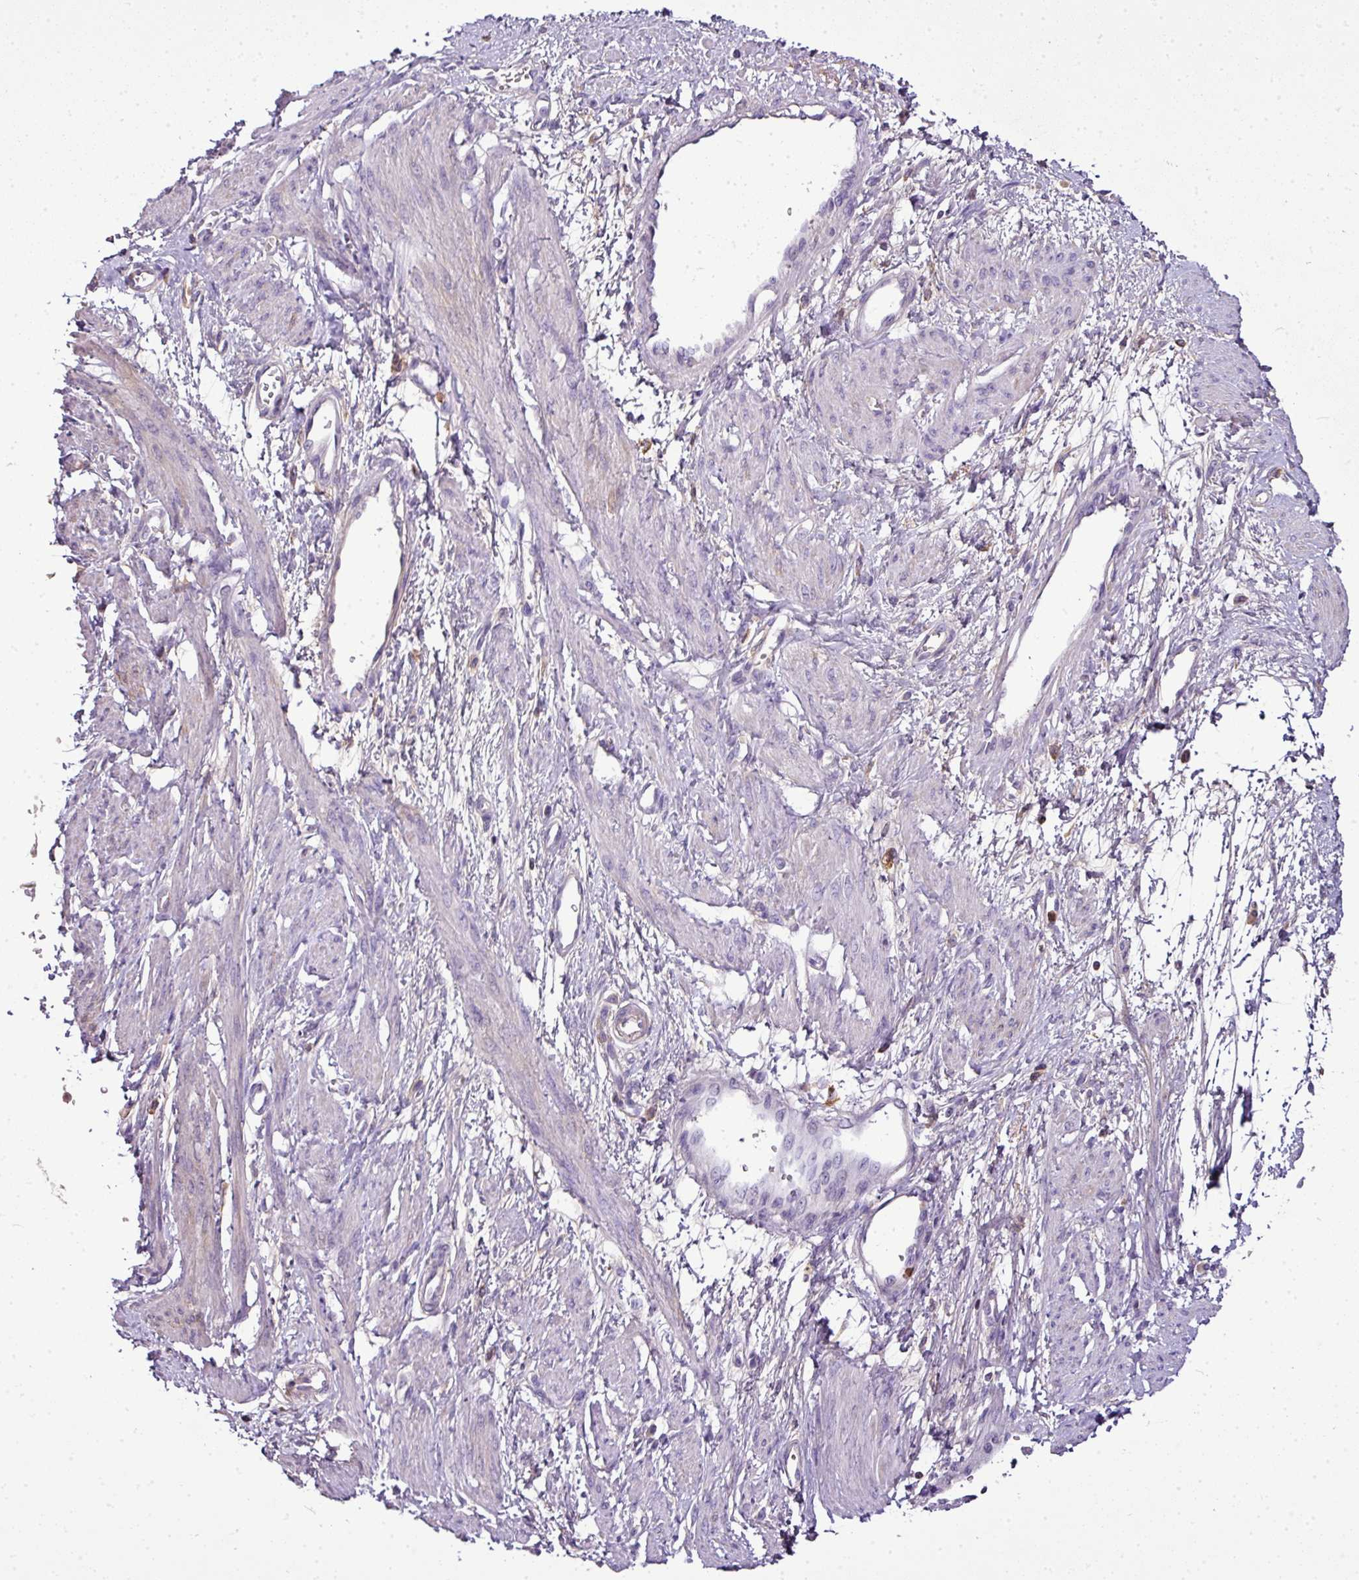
{"staining": {"intensity": "negative", "quantity": "none", "location": "none"}, "tissue": "smooth muscle", "cell_type": "Smooth muscle cells", "image_type": "normal", "snomed": [{"axis": "morphology", "description": "Normal tissue, NOS"}, {"axis": "topography", "description": "Smooth muscle"}, {"axis": "topography", "description": "Uterus"}], "caption": "High power microscopy image of an IHC image of normal smooth muscle, revealing no significant staining in smooth muscle cells.", "gene": "CAB39L", "patient": {"sex": "female", "age": 39}}